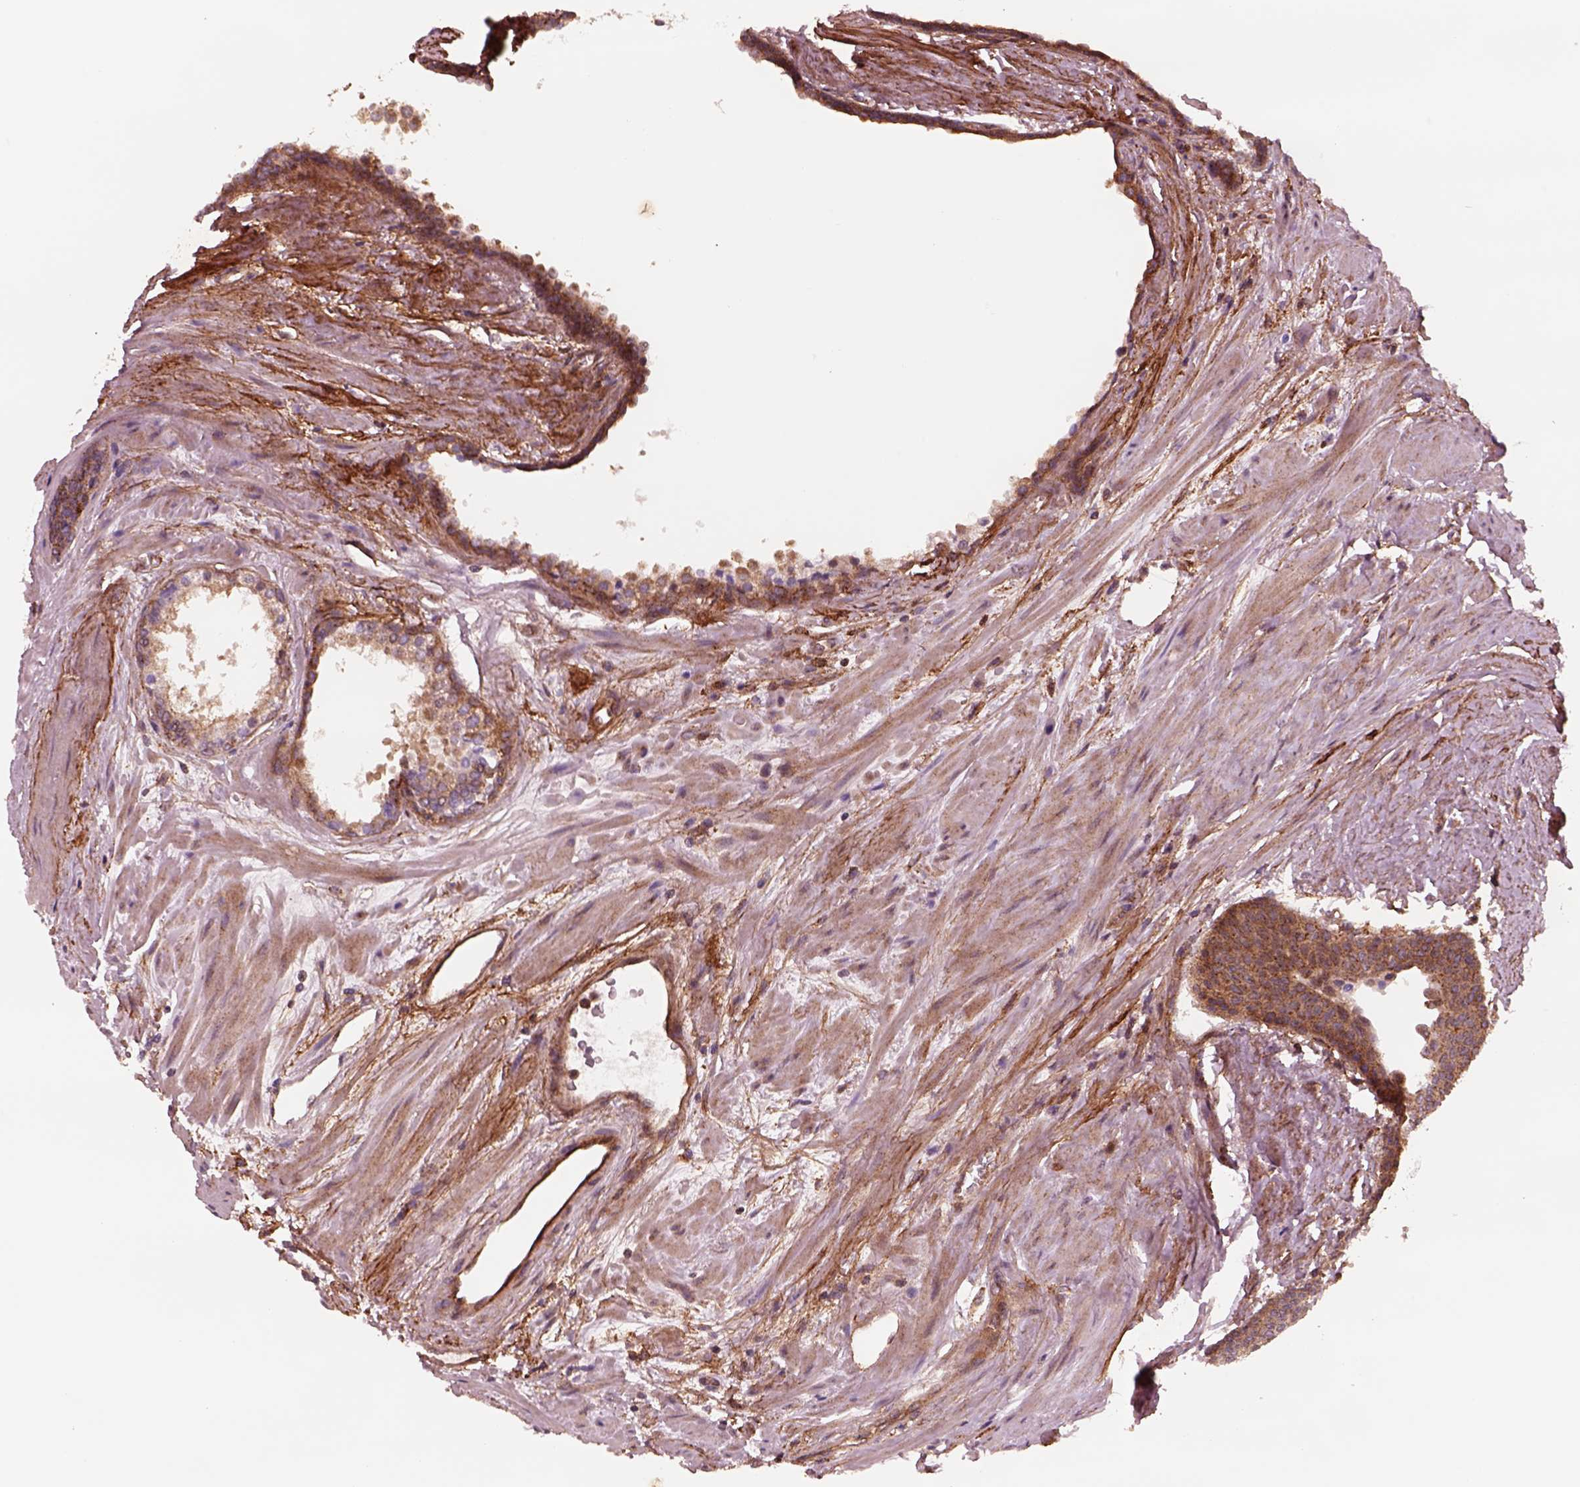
{"staining": {"intensity": "strong", "quantity": "25%-75%", "location": "cytoplasmic/membranous"}, "tissue": "prostate cancer", "cell_type": "Tumor cells", "image_type": "cancer", "snomed": [{"axis": "morphology", "description": "Adenocarcinoma, Low grade"}, {"axis": "topography", "description": "Prostate"}], "caption": "There is high levels of strong cytoplasmic/membranous expression in tumor cells of prostate cancer (low-grade adenocarcinoma), as demonstrated by immunohistochemical staining (brown color).", "gene": "WASHC2A", "patient": {"sex": "male", "age": 56}}